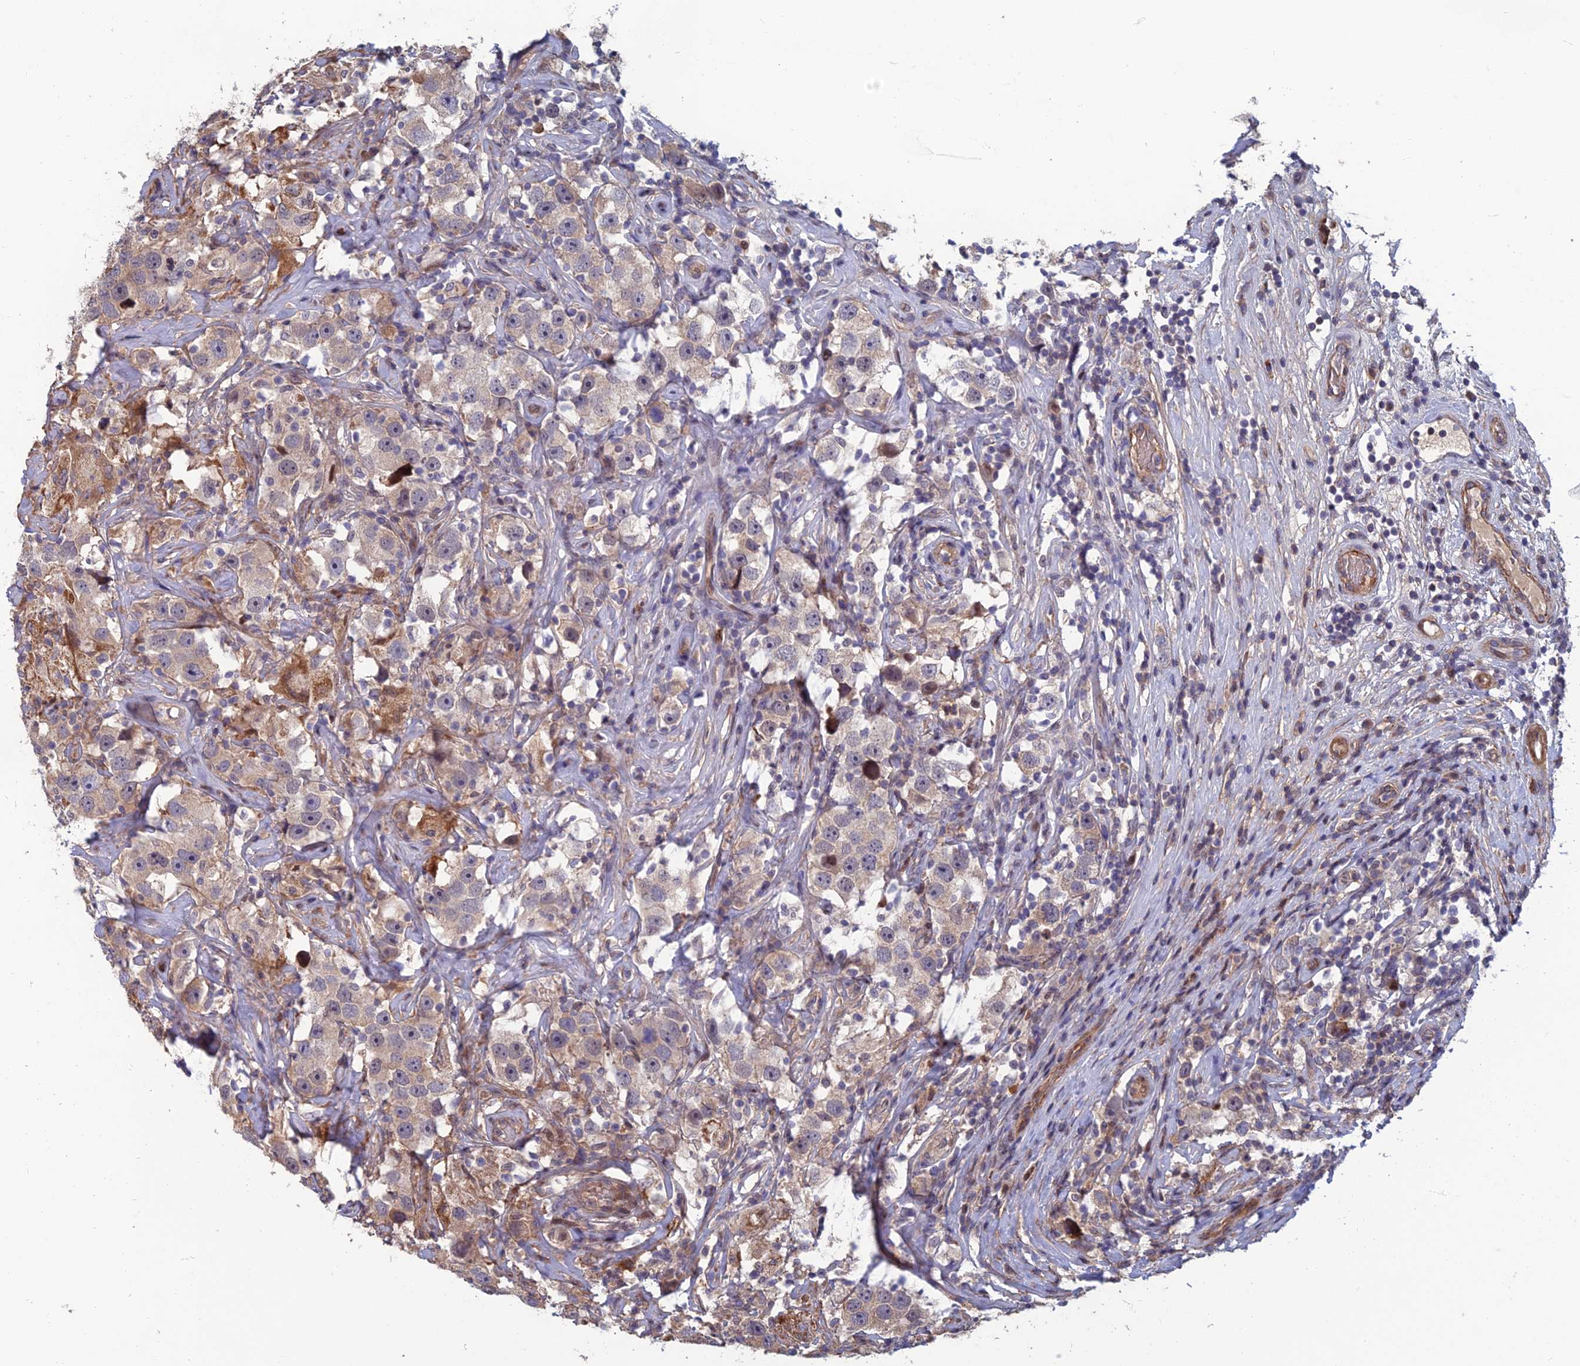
{"staining": {"intensity": "weak", "quantity": "25%-75%", "location": "cytoplasmic/membranous"}, "tissue": "testis cancer", "cell_type": "Tumor cells", "image_type": "cancer", "snomed": [{"axis": "morphology", "description": "Seminoma, NOS"}, {"axis": "topography", "description": "Testis"}], "caption": "This is an image of IHC staining of testis seminoma, which shows weak staining in the cytoplasmic/membranous of tumor cells.", "gene": "CCDC183", "patient": {"sex": "male", "age": 49}}